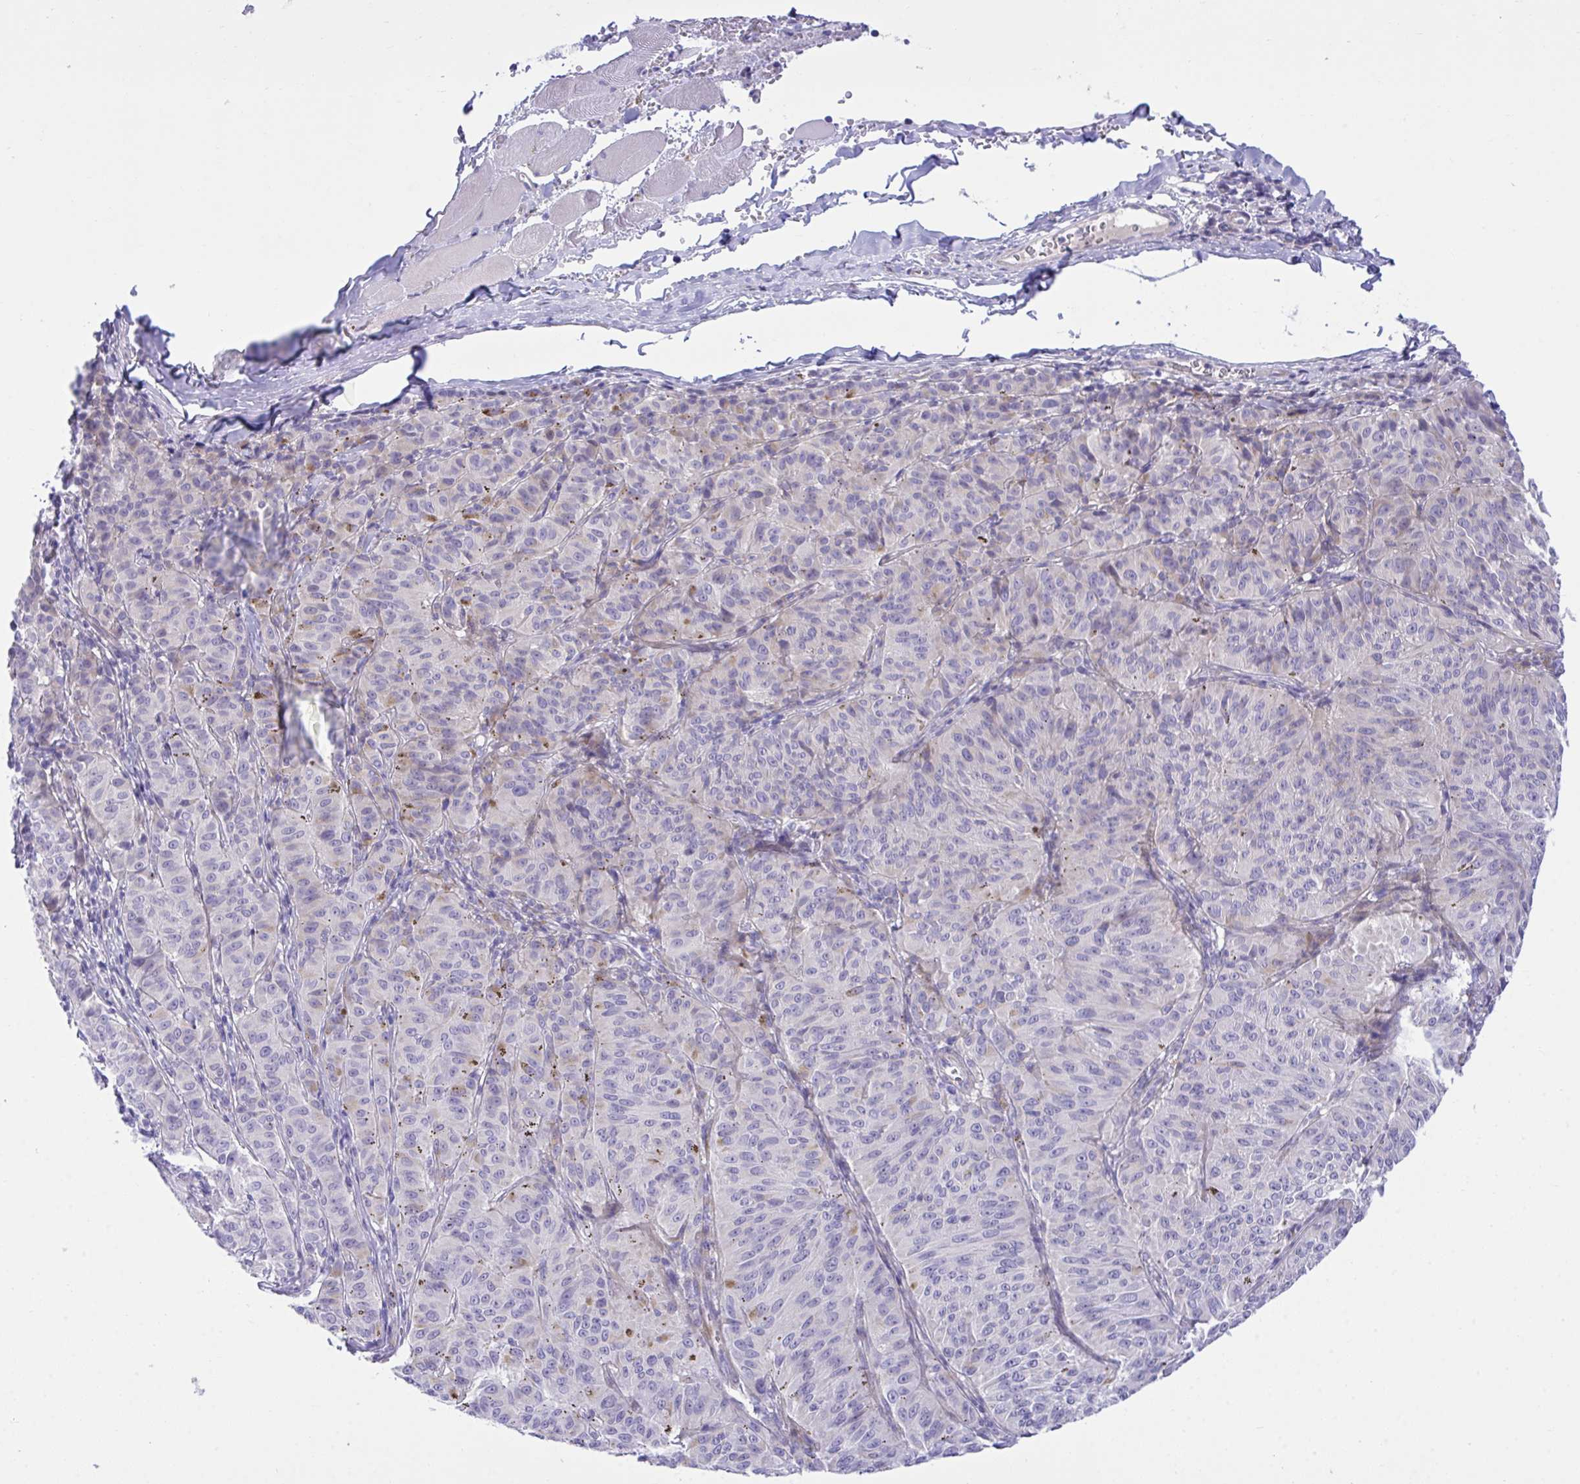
{"staining": {"intensity": "negative", "quantity": "none", "location": "none"}, "tissue": "melanoma", "cell_type": "Tumor cells", "image_type": "cancer", "snomed": [{"axis": "morphology", "description": "Malignant melanoma, NOS"}, {"axis": "topography", "description": "Skin"}], "caption": "A high-resolution micrograph shows immunohistochemistry staining of malignant melanoma, which exhibits no significant positivity in tumor cells.", "gene": "MED9", "patient": {"sex": "female", "age": 72}}